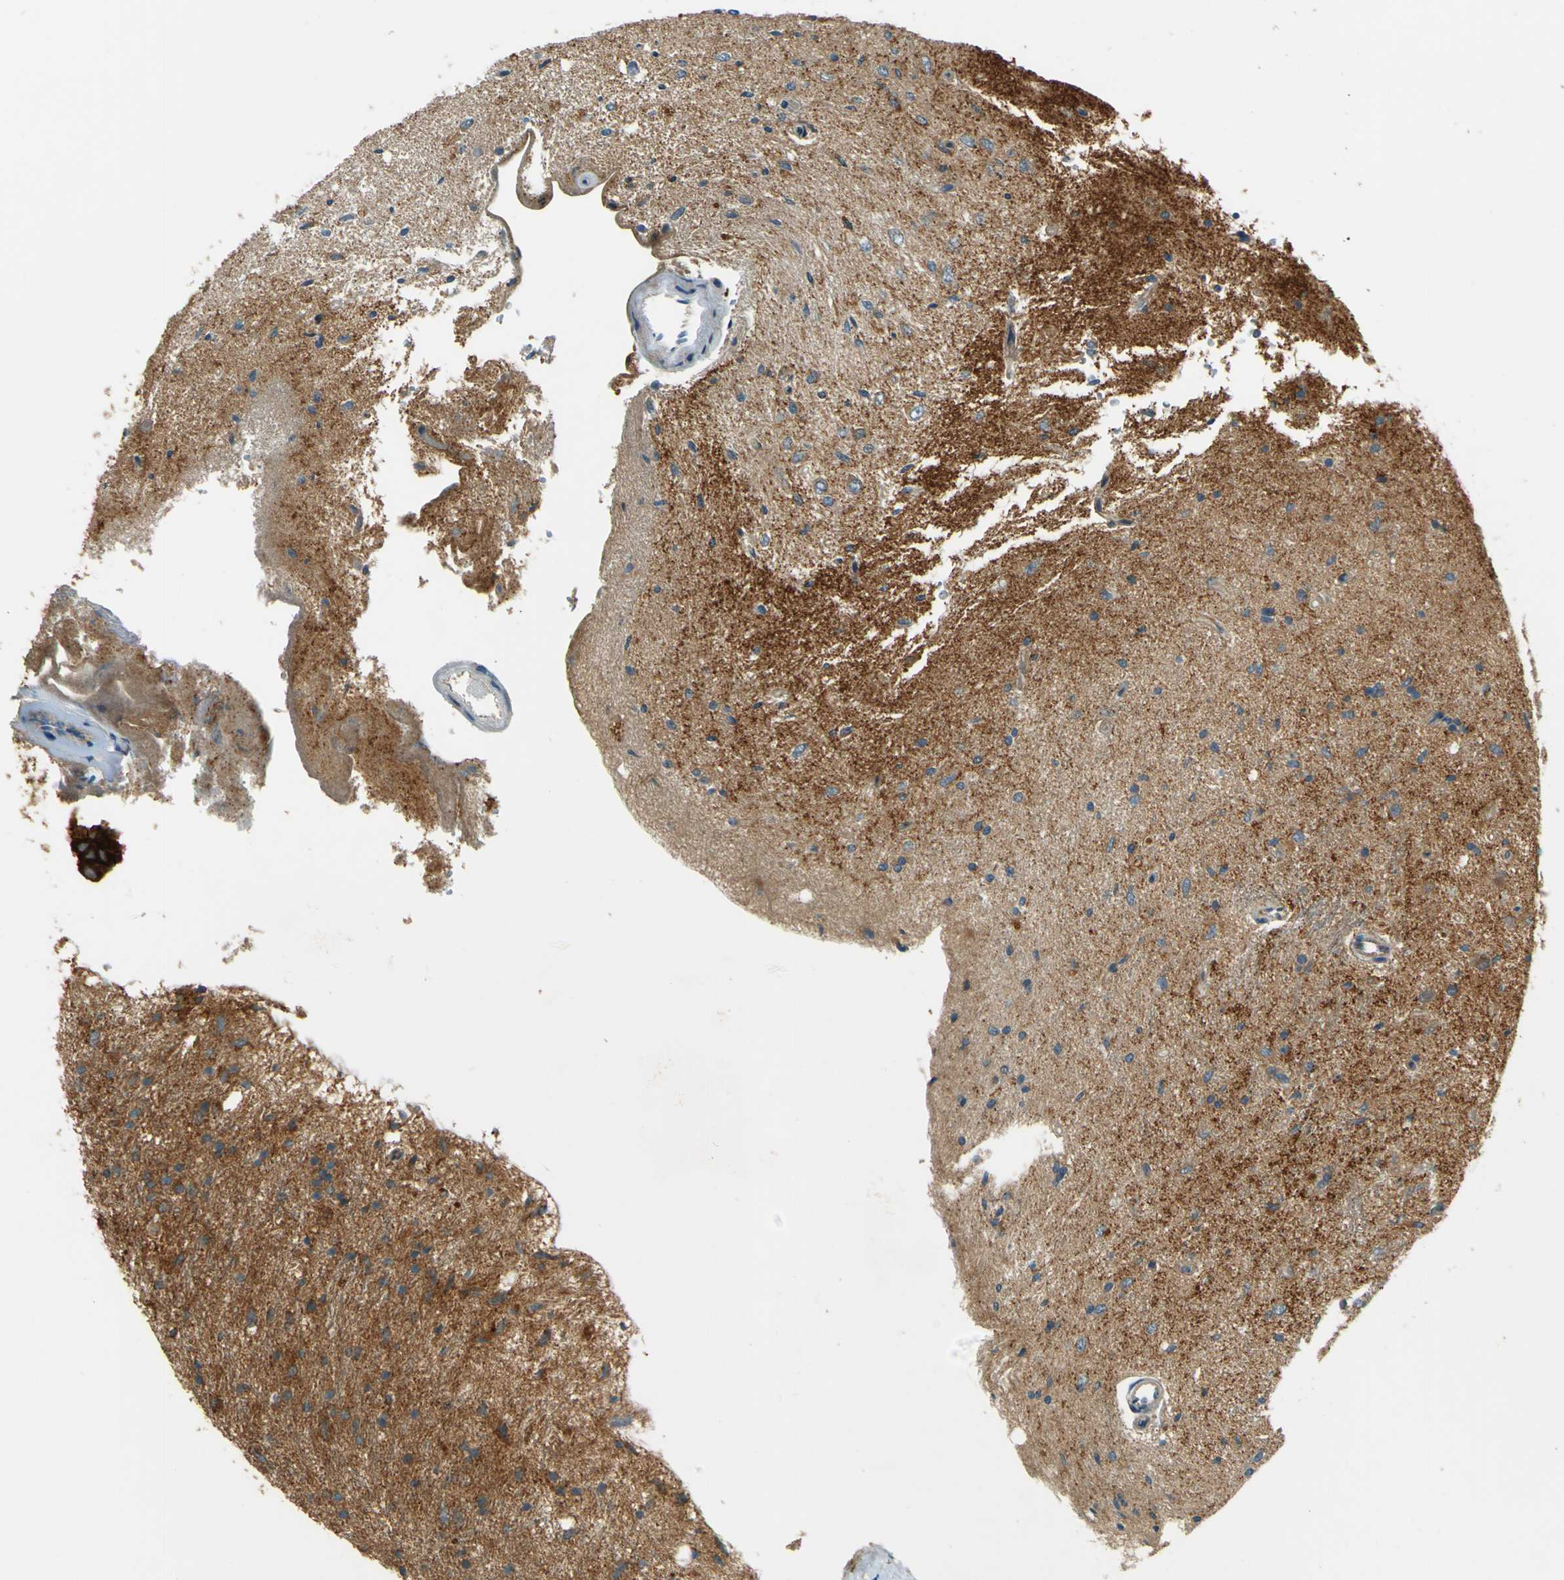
{"staining": {"intensity": "moderate", "quantity": "25%-75%", "location": "cytoplasmic/membranous"}, "tissue": "glioma", "cell_type": "Tumor cells", "image_type": "cancer", "snomed": [{"axis": "morphology", "description": "Glioma, malignant, Low grade"}, {"axis": "topography", "description": "Brain"}], "caption": "Low-grade glioma (malignant) tissue reveals moderate cytoplasmic/membranous positivity in about 25%-75% of tumor cells, visualized by immunohistochemistry.", "gene": "DNAJC5", "patient": {"sex": "male", "age": 77}}